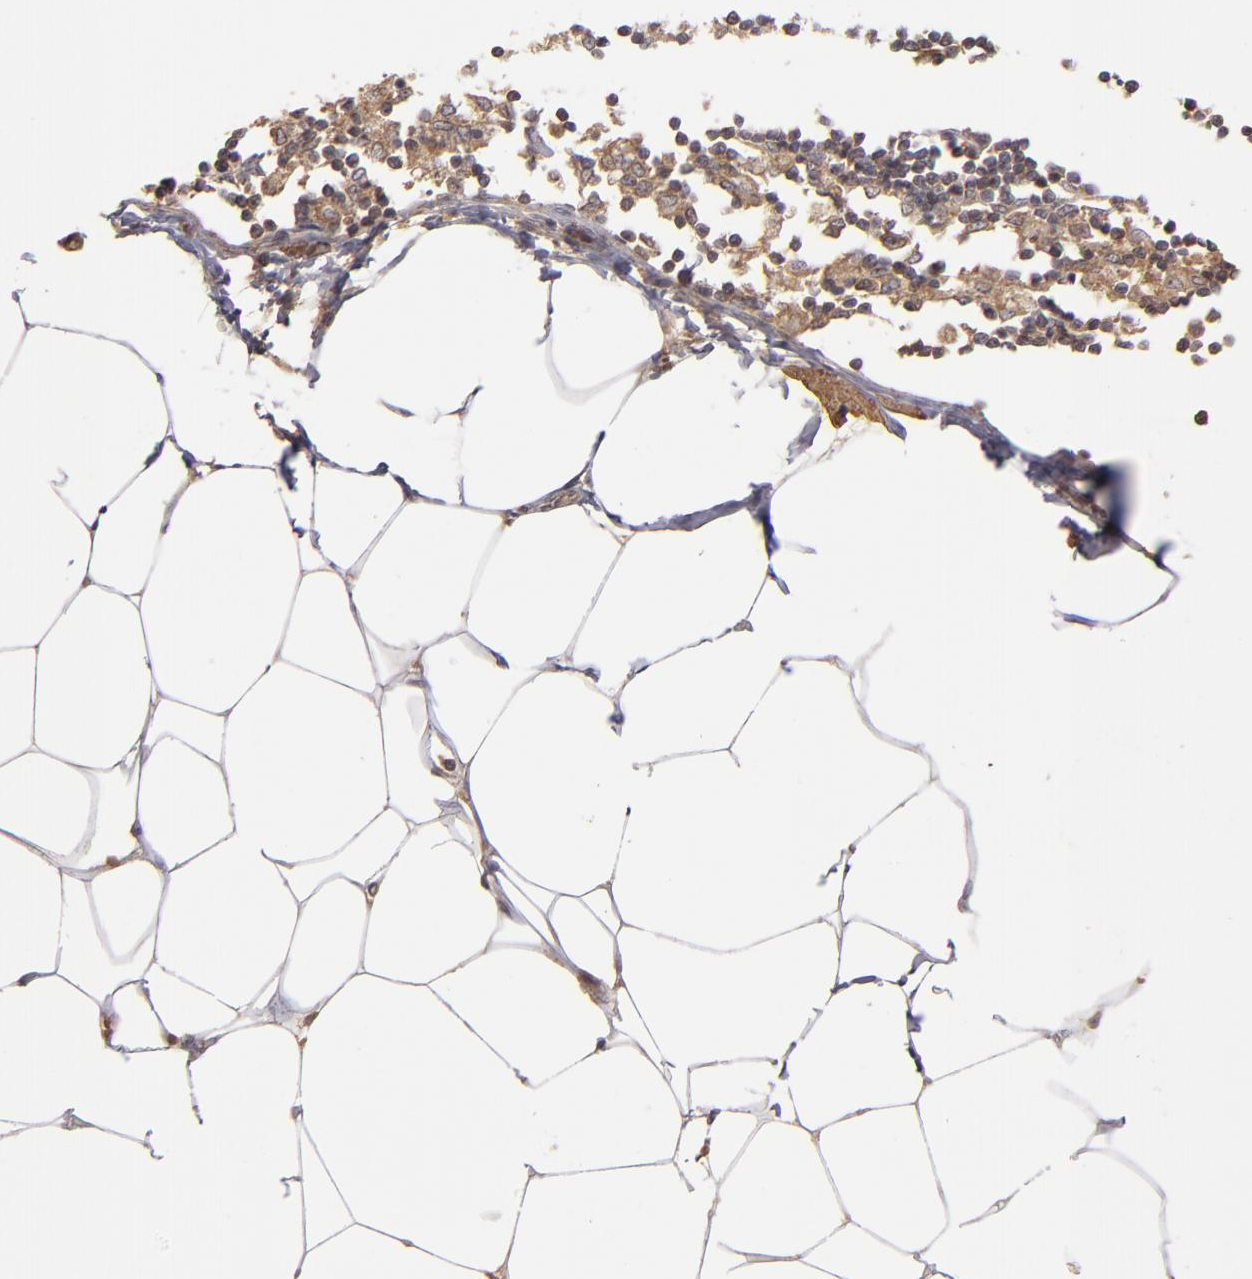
{"staining": {"intensity": "negative", "quantity": "none", "location": "none"}, "tissue": "adipose tissue", "cell_type": "Adipocytes", "image_type": "normal", "snomed": [{"axis": "morphology", "description": "Normal tissue, NOS"}, {"axis": "morphology", "description": "Adenocarcinoma, NOS"}, {"axis": "topography", "description": "Colon"}, {"axis": "topography", "description": "Peripheral nerve tissue"}], "caption": "IHC photomicrograph of benign adipose tissue: human adipose tissue stained with DAB exhibits no significant protein staining in adipocytes. (DAB immunohistochemistry (IHC), high magnification).", "gene": "SERPINA7", "patient": {"sex": "male", "age": 14}}